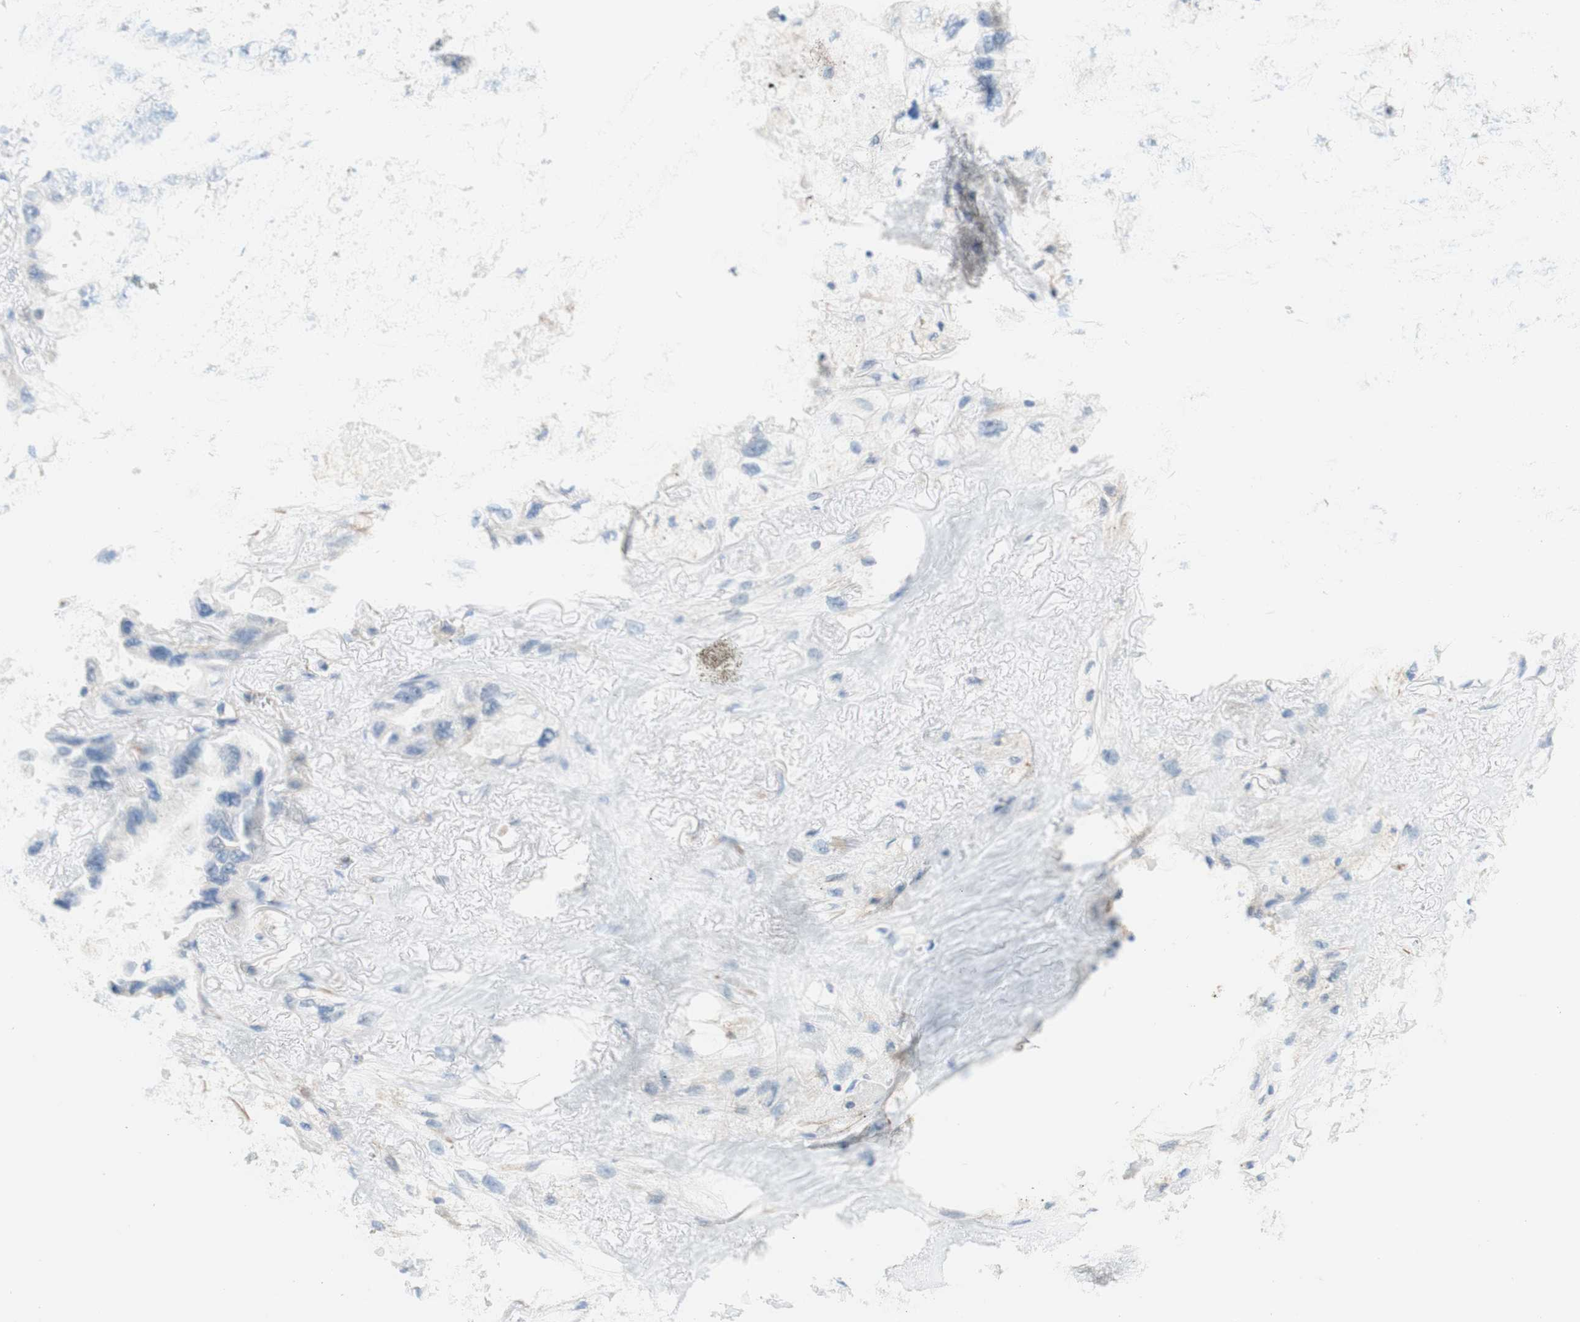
{"staining": {"intensity": "negative", "quantity": "none", "location": "none"}, "tissue": "lung cancer", "cell_type": "Tumor cells", "image_type": "cancer", "snomed": [{"axis": "morphology", "description": "Squamous cell carcinoma, NOS"}, {"axis": "topography", "description": "Lung"}], "caption": "Immunohistochemistry (IHC) image of neoplastic tissue: human lung cancer (squamous cell carcinoma) stained with DAB (3,3'-diaminobenzidine) exhibits no significant protein positivity in tumor cells.", "gene": "POU2AF1", "patient": {"sex": "female", "age": 73}}